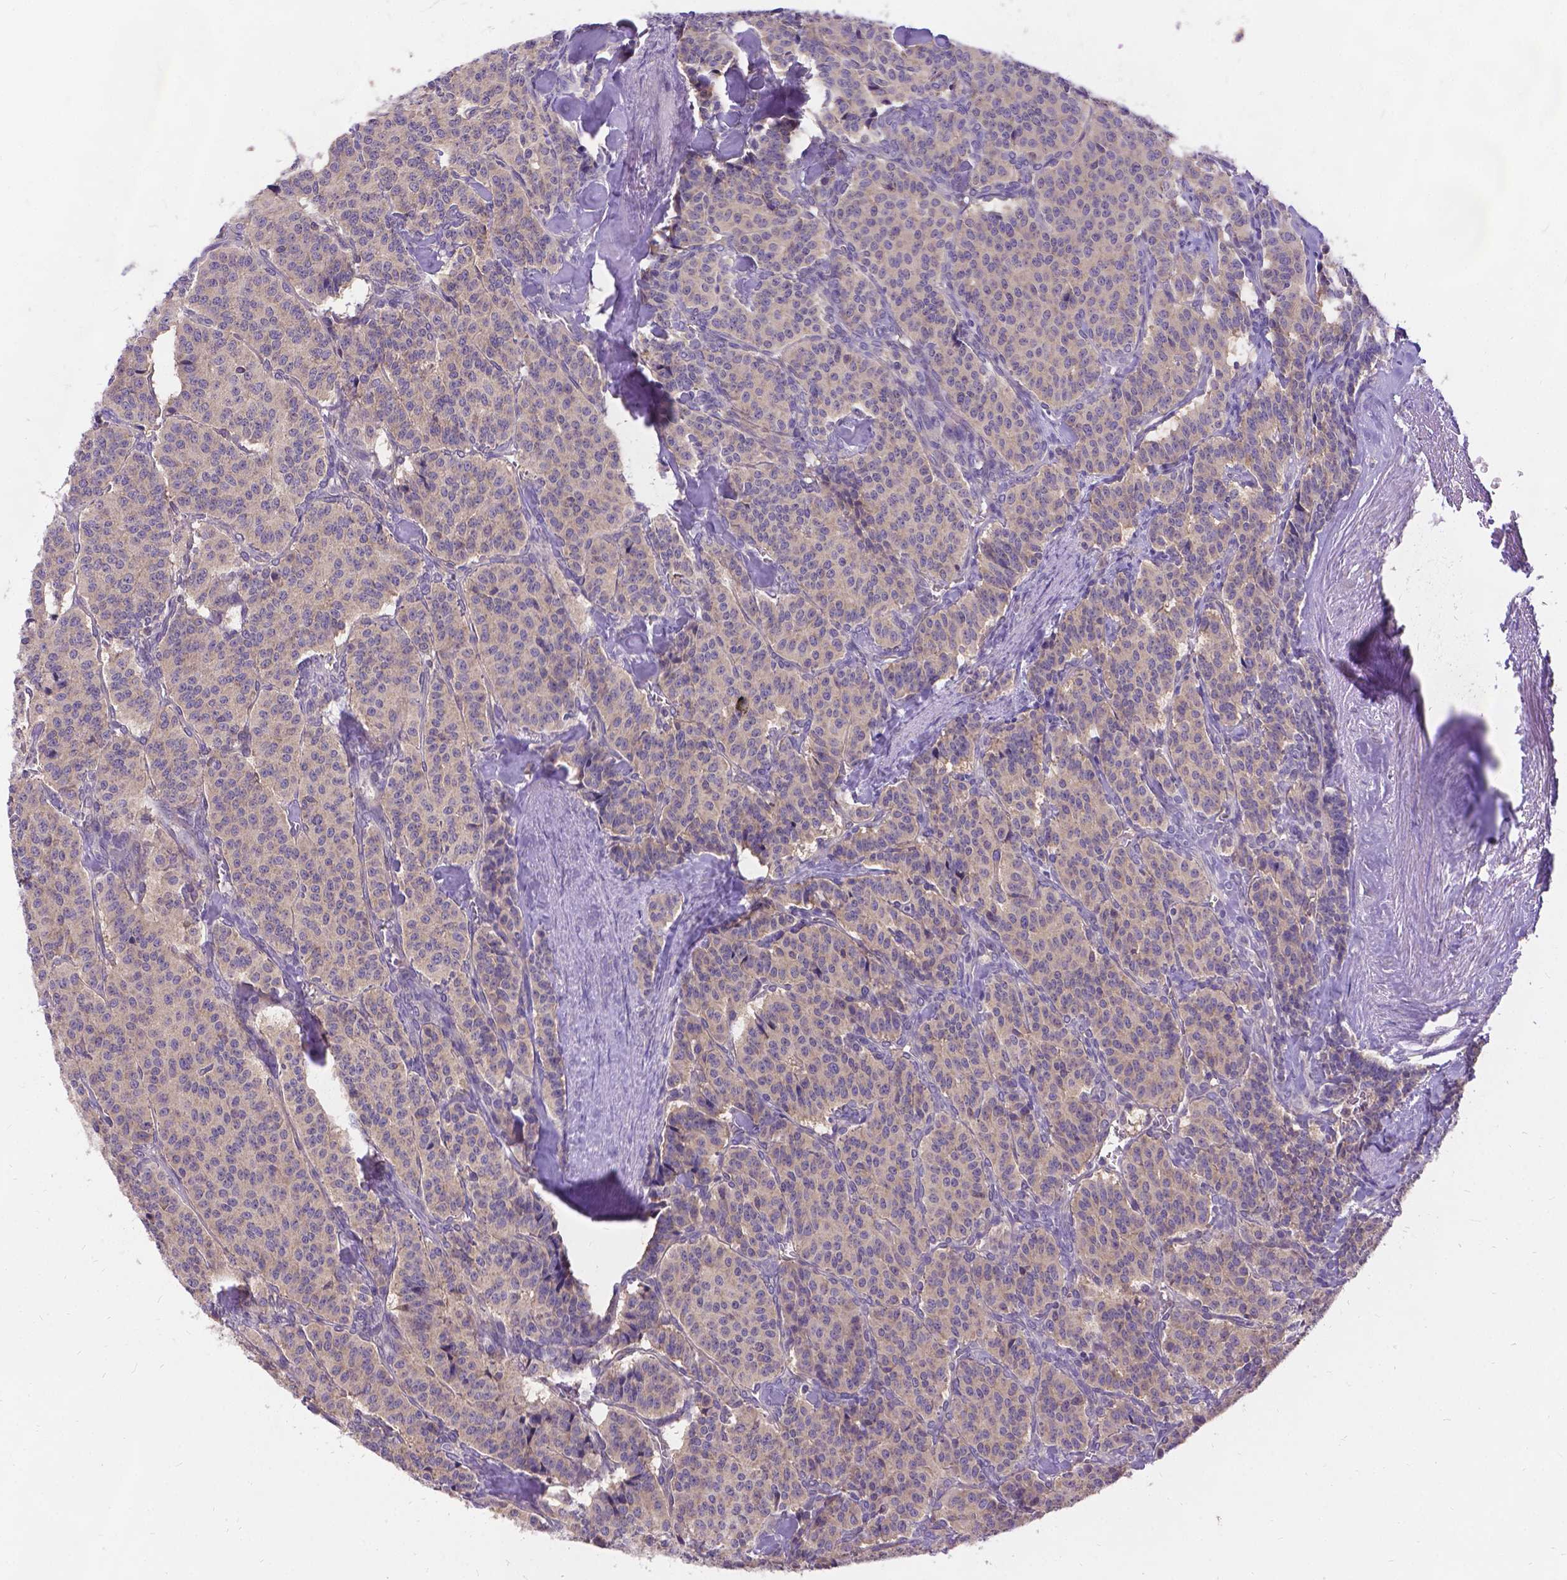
{"staining": {"intensity": "weak", "quantity": ">75%", "location": "cytoplasmic/membranous"}, "tissue": "carcinoid", "cell_type": "Tumor cells", "image_type": "cancer", "snomed": [{"axis": "morphology", "description": "Normal tissue, NOS"}, {"axis": "morphology", "description": "Carcinoid, malignant, NOS"}, {"axis": "topography", "description": "Lung"}], "caption": "The photomicrograph demonstrates a brown stain indicating the presence of a protein in the cytoplasmic/membranous of tumor cells in carcinoid.", "gene": "DENND6A", "patient": {"sex": "female", "age": 46}}